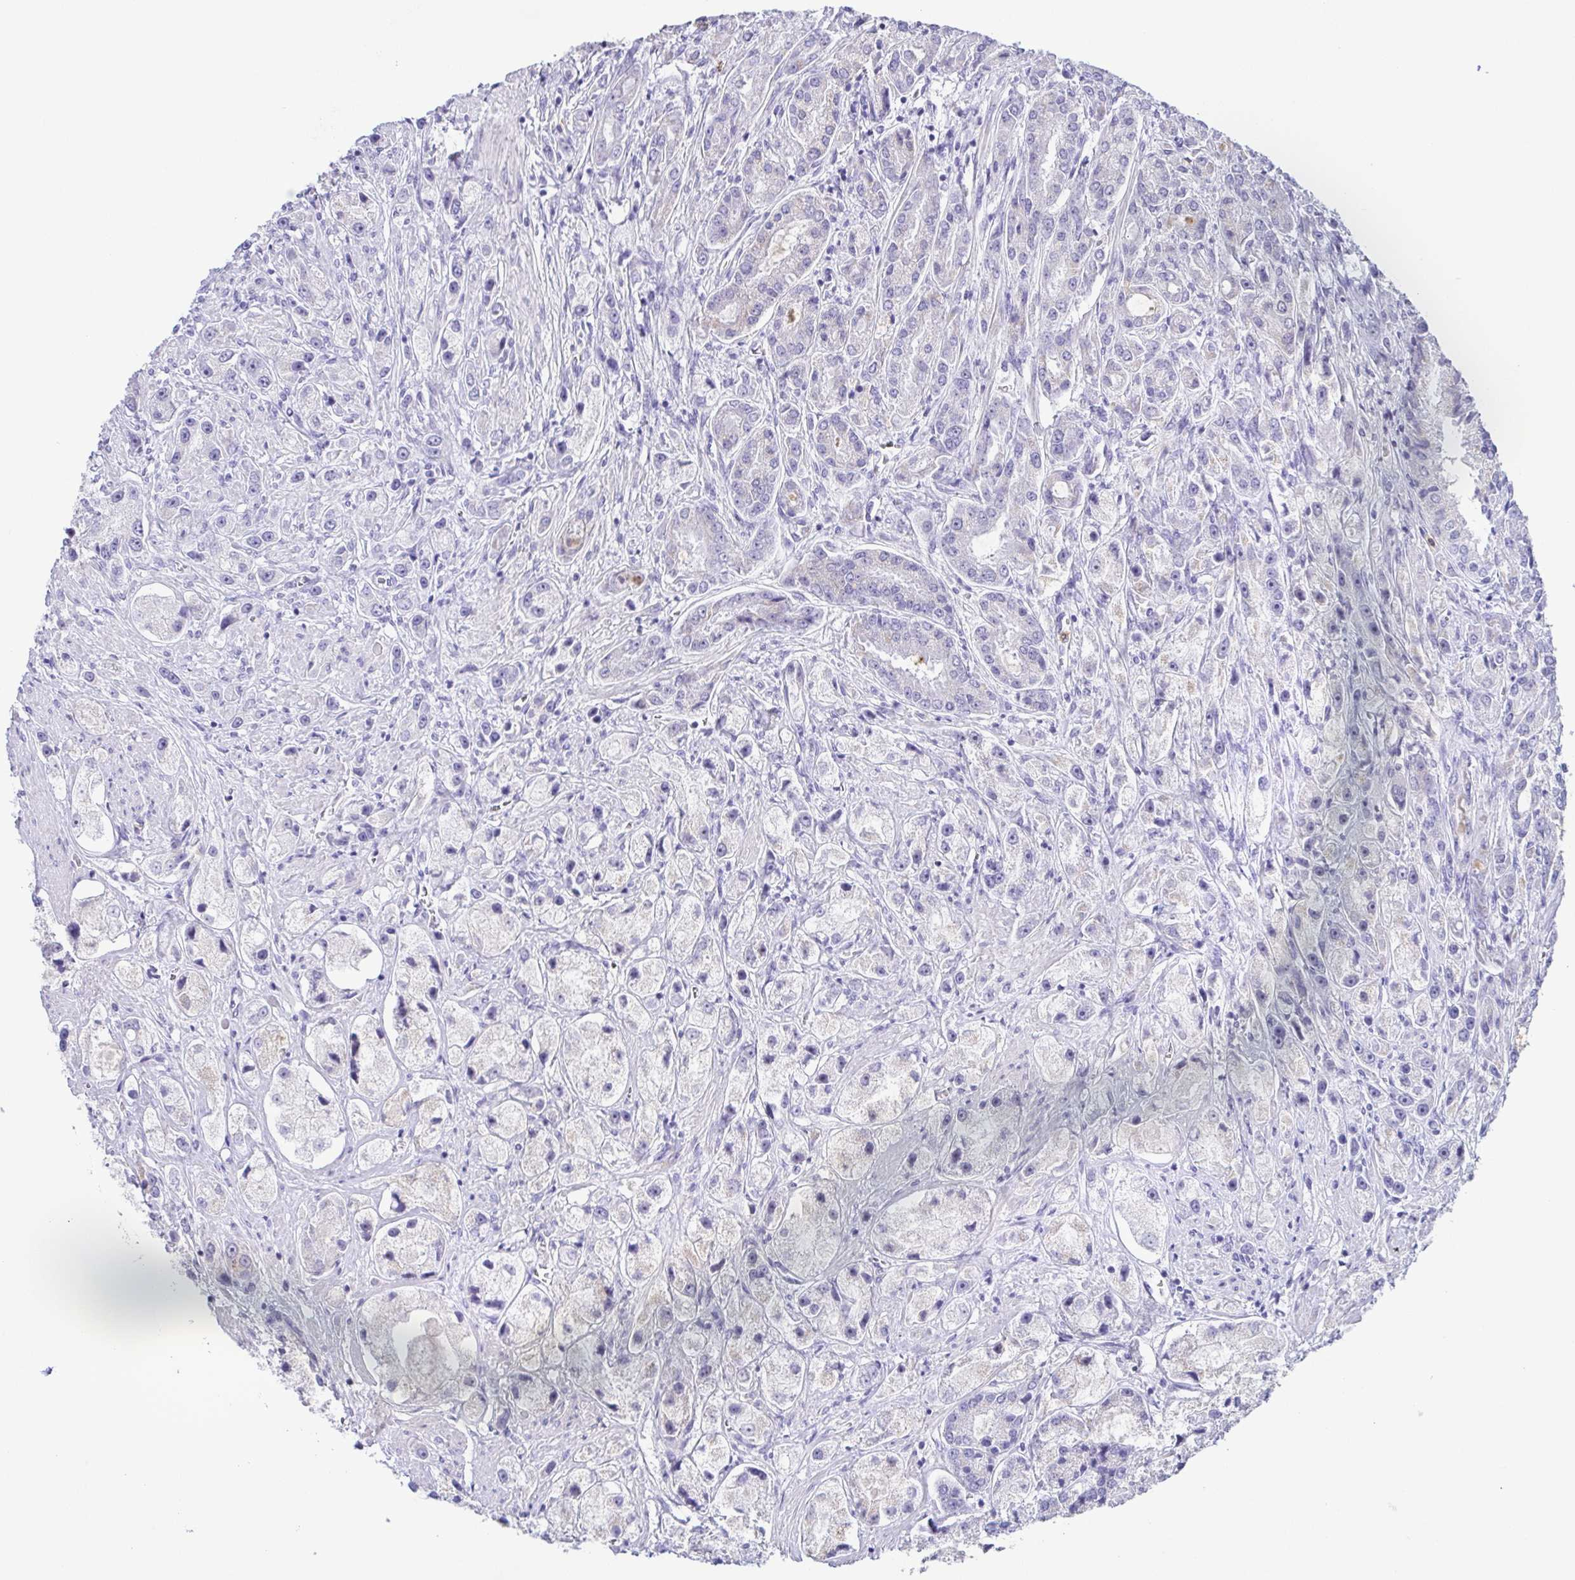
{"staining": {"intensity": "negative", "quantity": "none", "location": "none"}, "tissue": "prostate cancer", "cell_type": "Tumor cells", "image_type": "cancer", "snomed": [{"axis": "morphology", "description": "Adenocarcinoma, High grade"}, {"axis": "topography", "description": "Prostate"}], "caption": "Prostate cancer (adenocarcinoma (high-grade)) stained for a protein using immunohistochemistry (IHC) demonstrates no expression tumor cells.", "gene": "AZU1", "patient": {"sex": "male", "age": 67}}